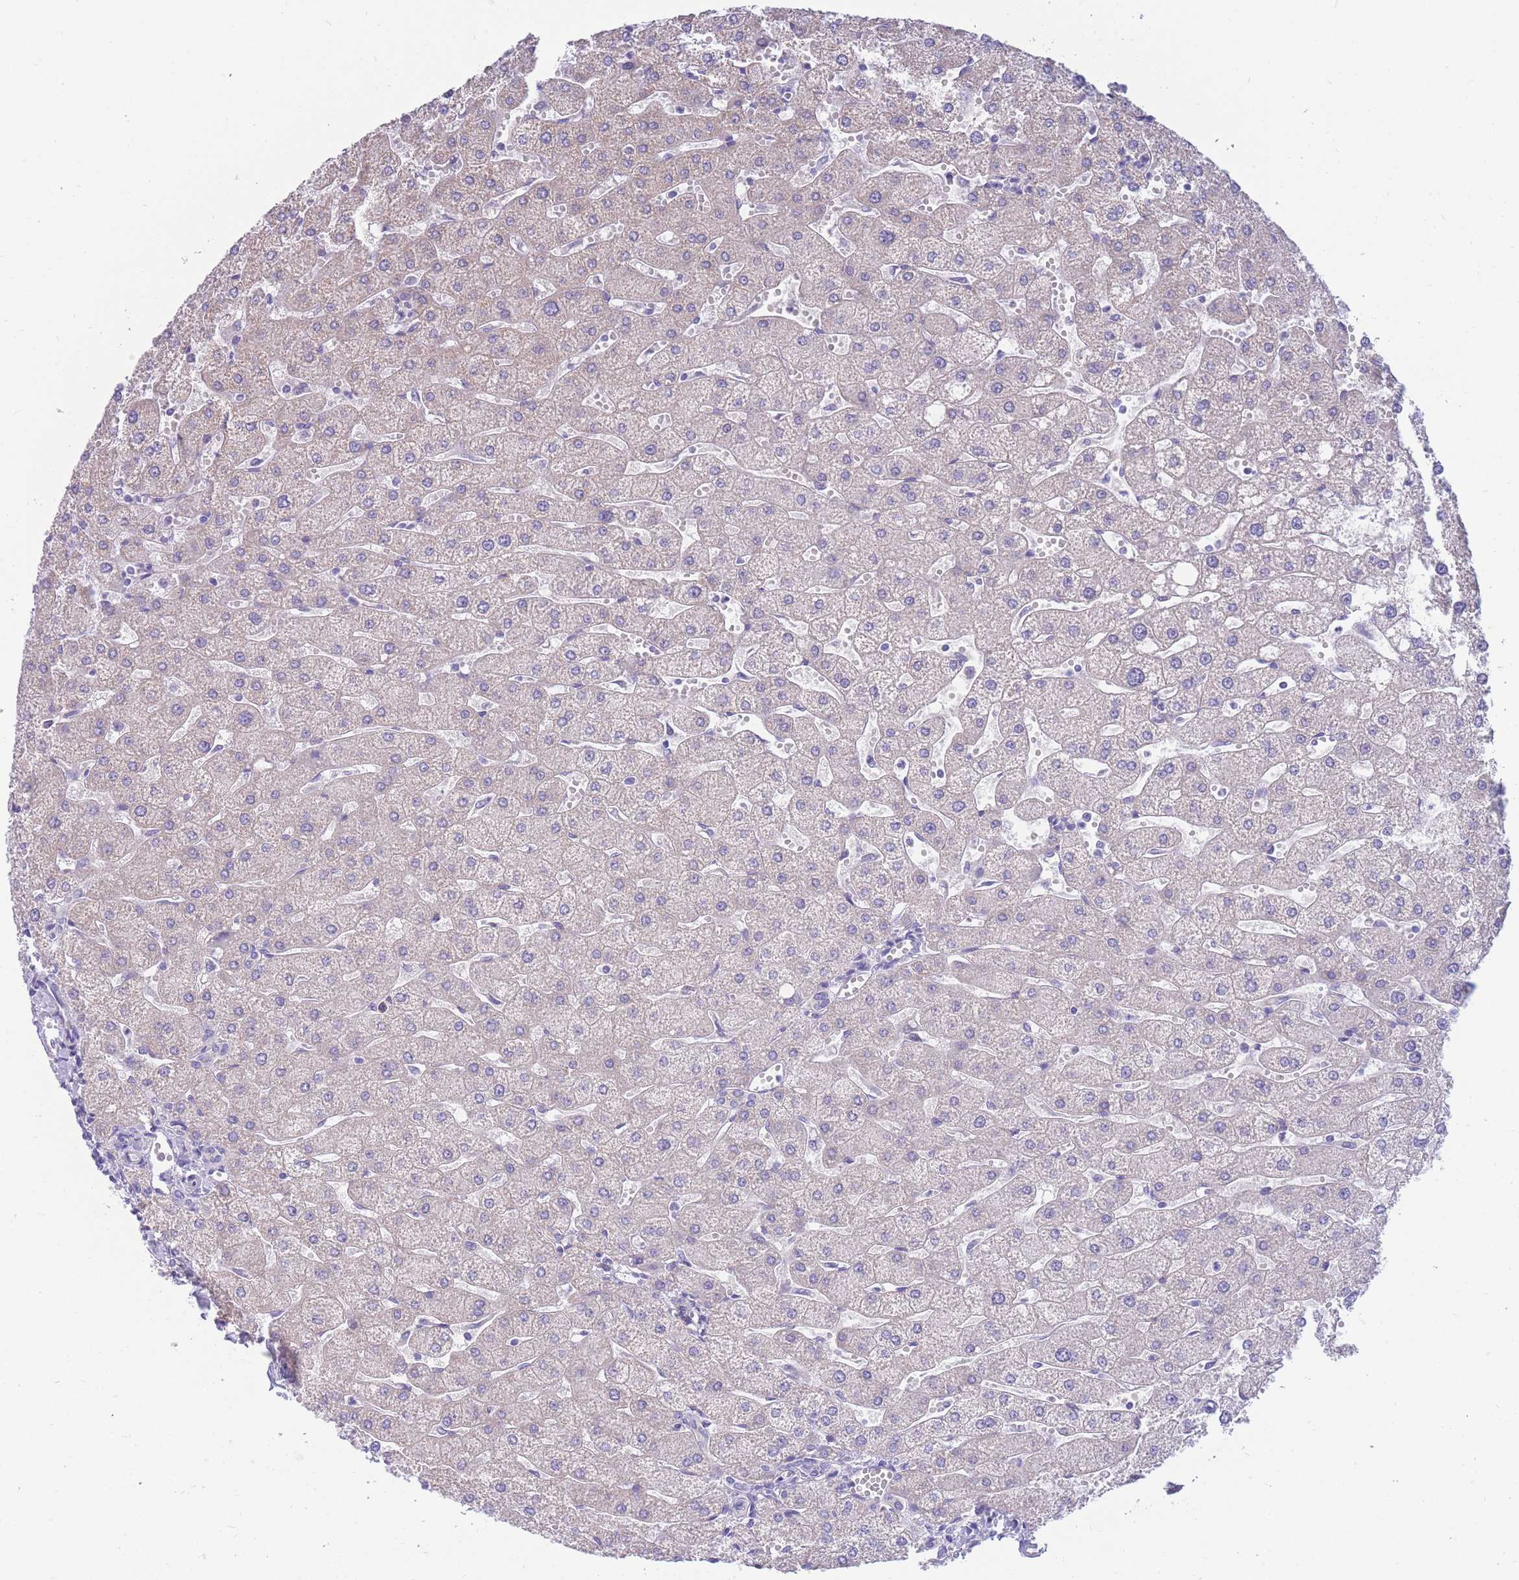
{"staining": {"intensity": "negative", "quantity": "none", "location": "none"}, "tissue": "liver", "cell_type": "Cholangiocytes", "image_type": "normal", "snomed": [{"axis": "morphology", "description": "Normal tissue, NOS"}, {"axis": "topography", "description": "Liver"}], "caption": "Immunohistochemistry (IHC) image of benign liver: liver stained with DAB shows no significant protein staining in cholangiocytes.", "gene": "DHRS11", "patient": {"sex": "male", "age": 67}}